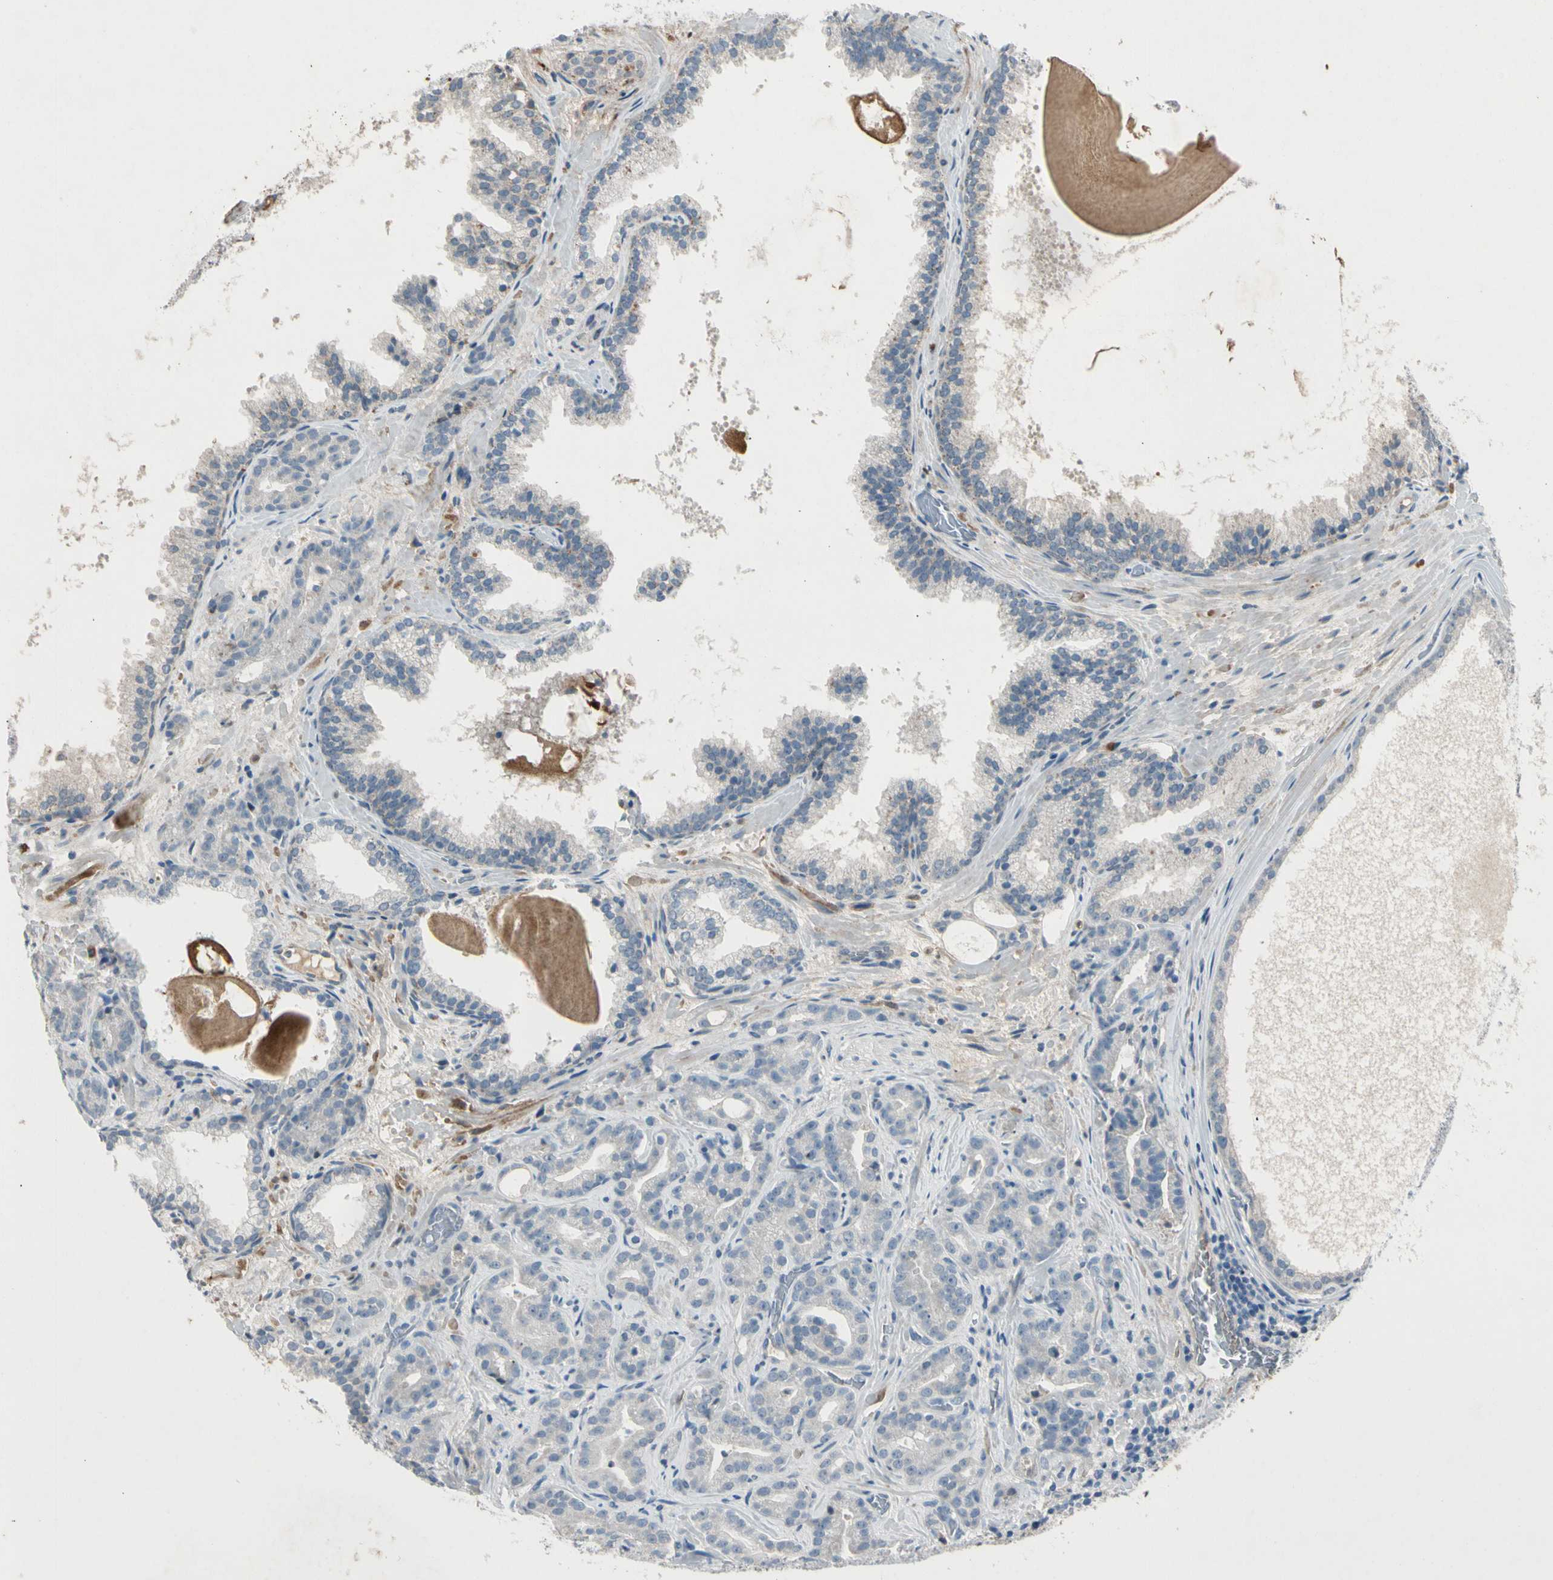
{"staining": {"intensity": "negative", "quantity": "none", "location": "none"}, "tissue": "prostate cancer", "cell_type": "Tumor cells", "image_type": "cancer", "snomed": [{"axis": "morphology", "description": "Adenocarcinoma, Low grade"}, {"axis": "topography", "description": "Prostate"}], "caption": "The photomicrograph displays no significant expression in tumor cells of prostate cancer (low-grade adenocarcinoma). Brightfield microscopy of immunohistochemistry (IHC) stained with DAB (3,3'-diaminobenzidine) (brown) and hematoxylin (blue), captured at high magnification.", "gene": "SERPIND1", "patient": {"sex": "male", "age": 63}}